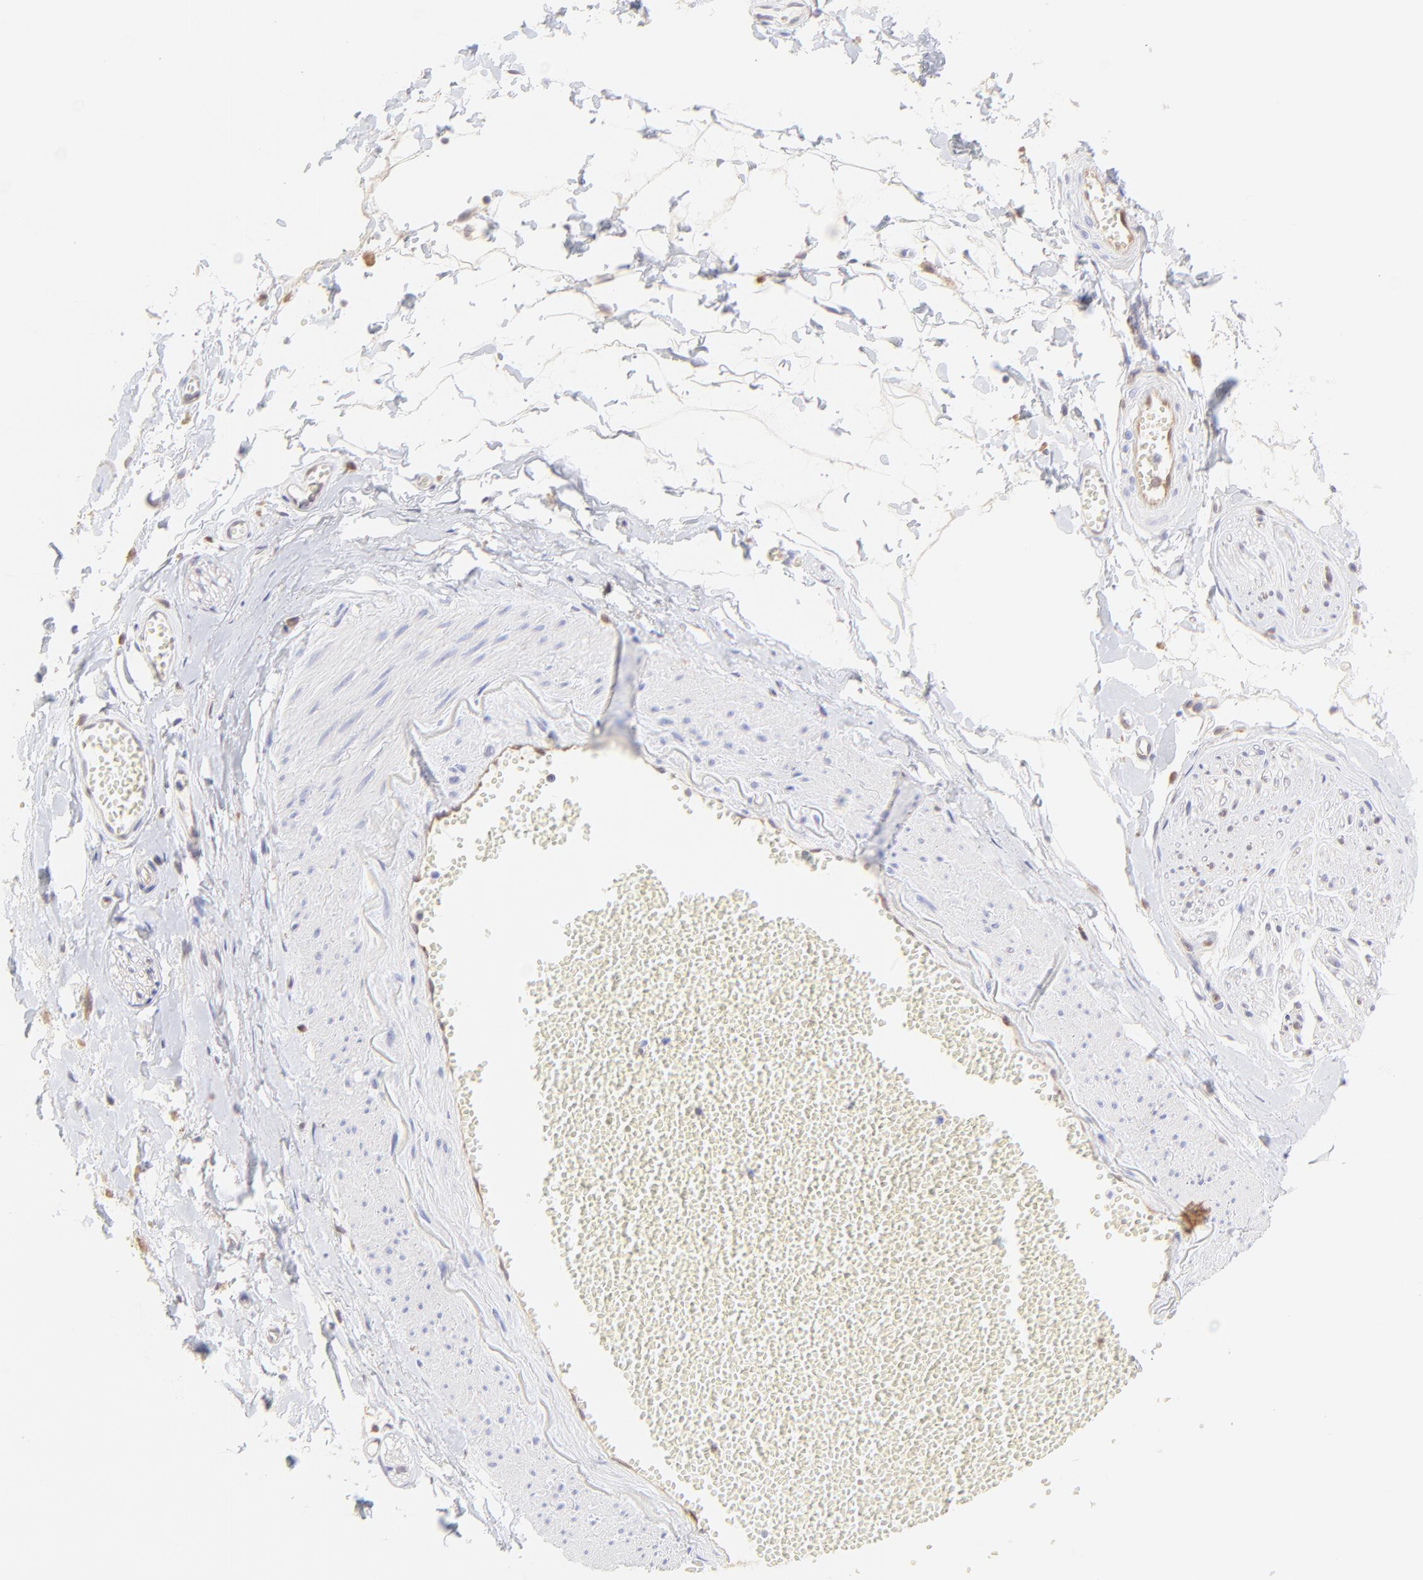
{"staining": {"intensity": "negative", "quantity": "none", "location": "none"}, "tissue": "adipose tissue", "cell_type": "Adipocytes", "image_type": "normal", "snomed": [{"axis": "morphology", "description": "Normal tissue, NOS"}, {"axis": "morphology", "description": "Inflammation, NOS"}, {"axis": "topography", "description": "Salivary gland"}, {"axis": "topography", "description": "Peripheral nerve tissue"}], "caption": "Immunohistochemistry image of normal adipose tissue: adipose tissue stained with DAB (3,3'-diaminobenzidine) reveals no significant protein positivity in adipocytes. Brightfield microscopy of IHC stained with DAB (brown) and hematoxylin (blue), captured at high magnification.", "gene": "HYAL1", "patient": {"sex": "female", "age": 75}}